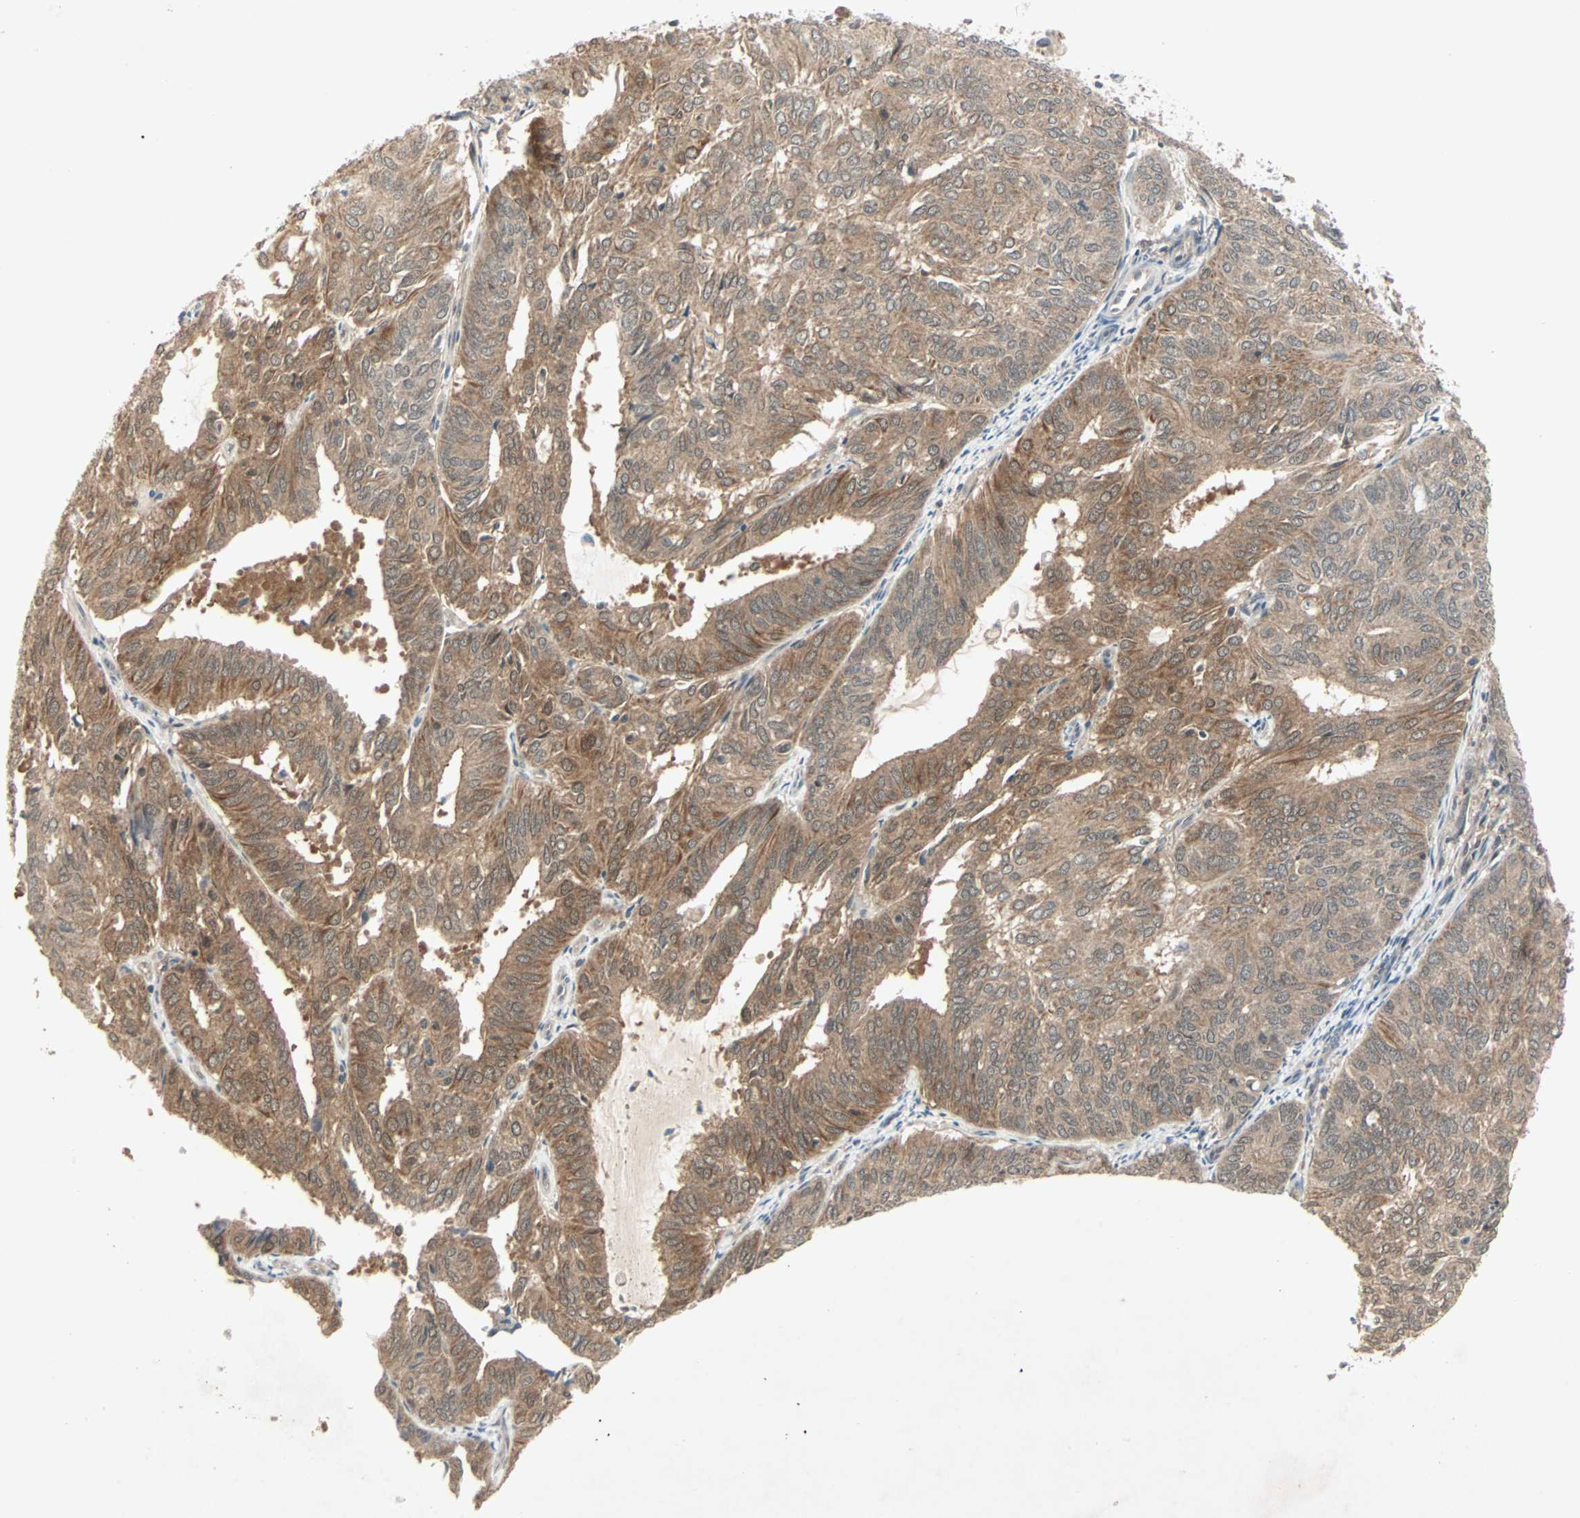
{"staining": {"intensity": "moderate", "quantity": ">75%", "location": "cytoplasmic/membranous"}, "tissue": "endometrial cancer", "cell_type": "Tumor cells", "image_type": "cancer", "snomed": [{"axis": "morphology", "description": "Adenocarcinoma, NOS"}, {"axis": "topography", "description": "Uterus"}], "caption": "Moderate cytoplasmic/membranous protein positivity is identified in approximately >75% of tumor cells in endometrial adenocarcinoma.", "gene": "PTPA", "patient": {"sex": "female", "age": 60}}